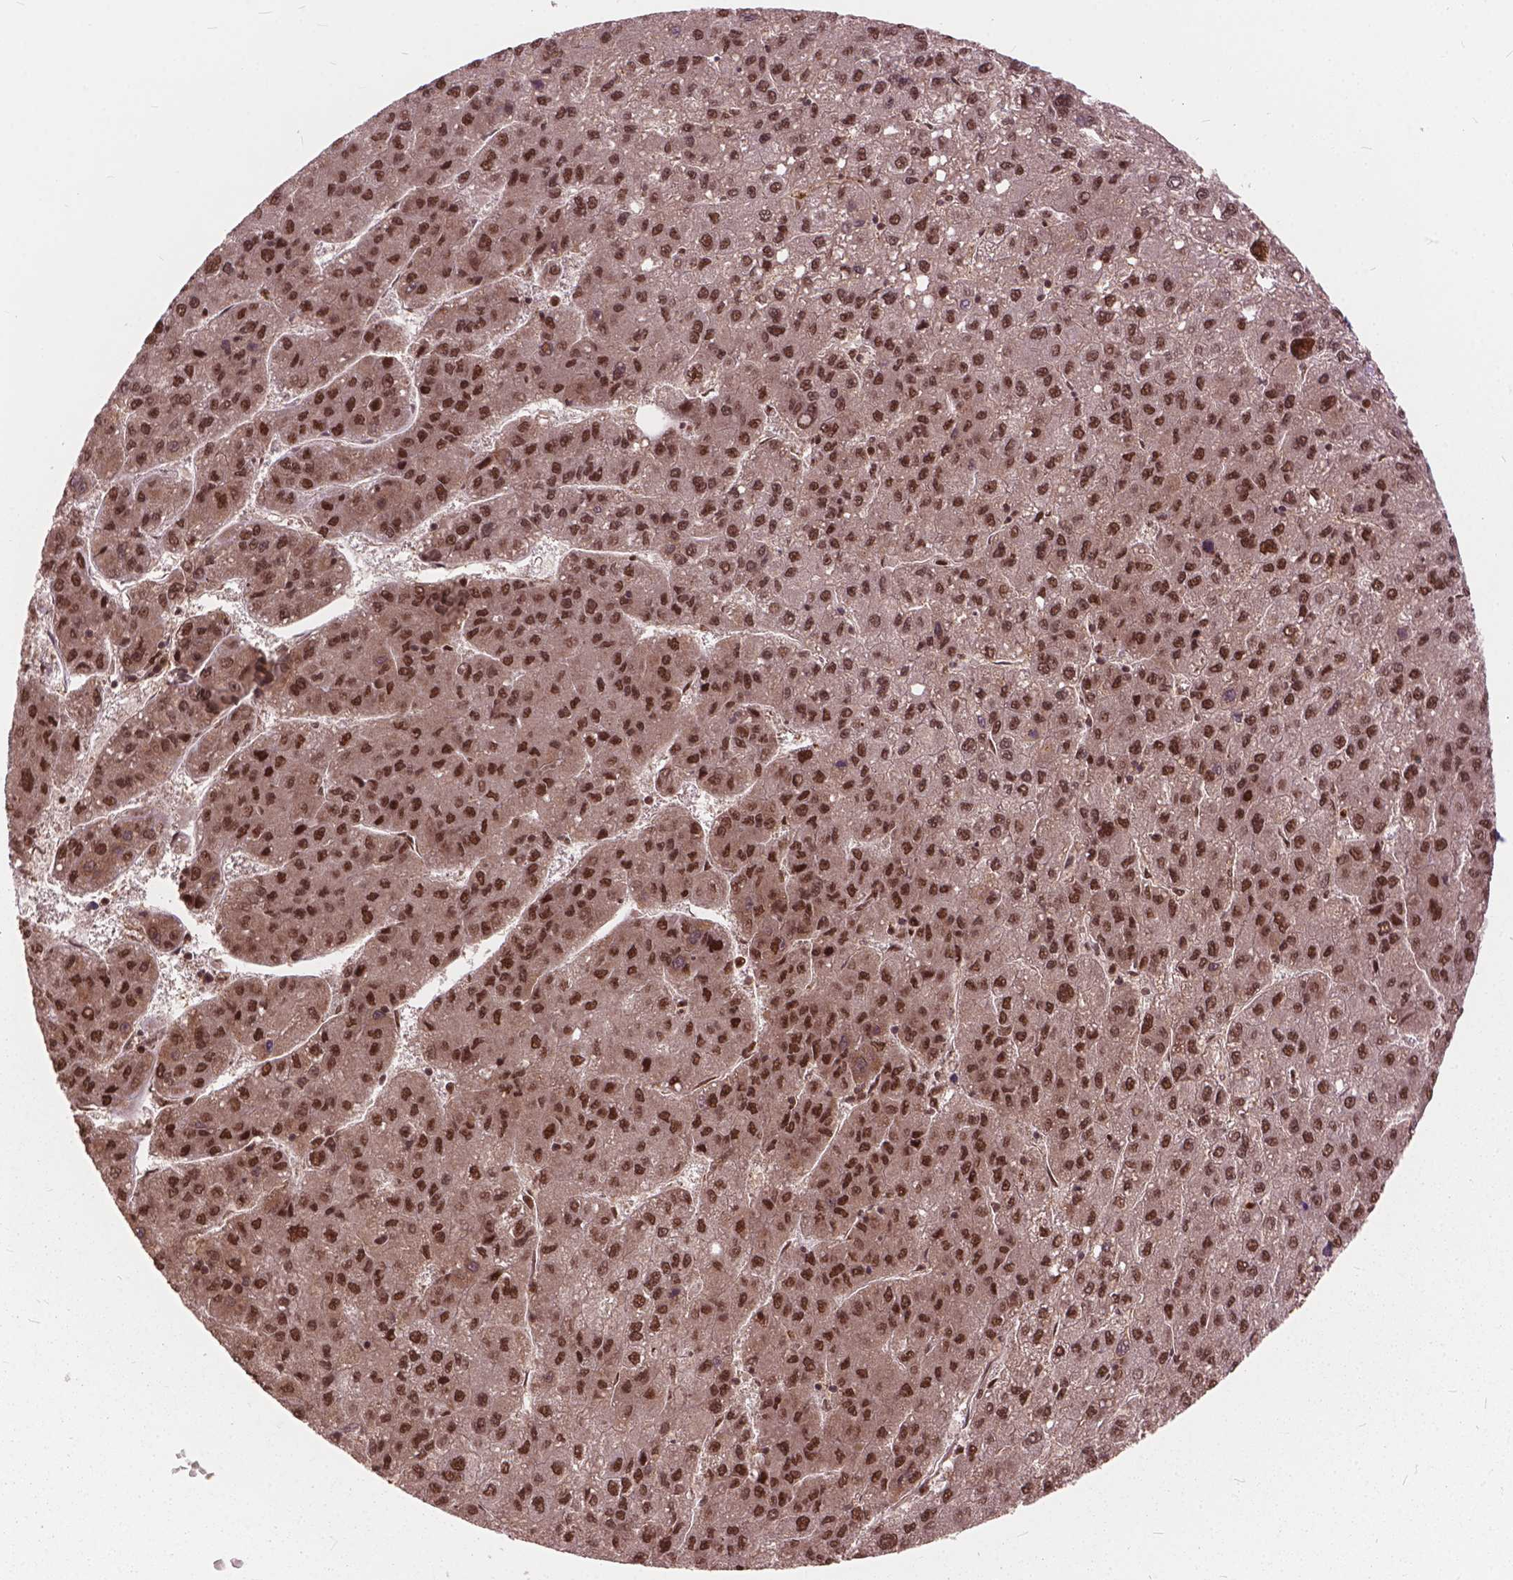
{"staining": {"intensity": "moderate", "quantity": ">75%", "location": "nuclear"}, "tissue": "liver cancer", "cell_type": "Tumor cells", "image_type": "cancer", "snomed": [{"axis": "morphology", "description": "Carcinoma, Hepatocellular, NOS"}, {"axis": "topography", "description": "Liver"}], "caption": "There is medium levels of moderate nuclear positivity in tumor cells of liver hepatocellular carcinoma, as demonstrated by immunohistochemical staining (brown color).", "gene": "ANP32B", "patient": {"sex": "female", "age": 82}}